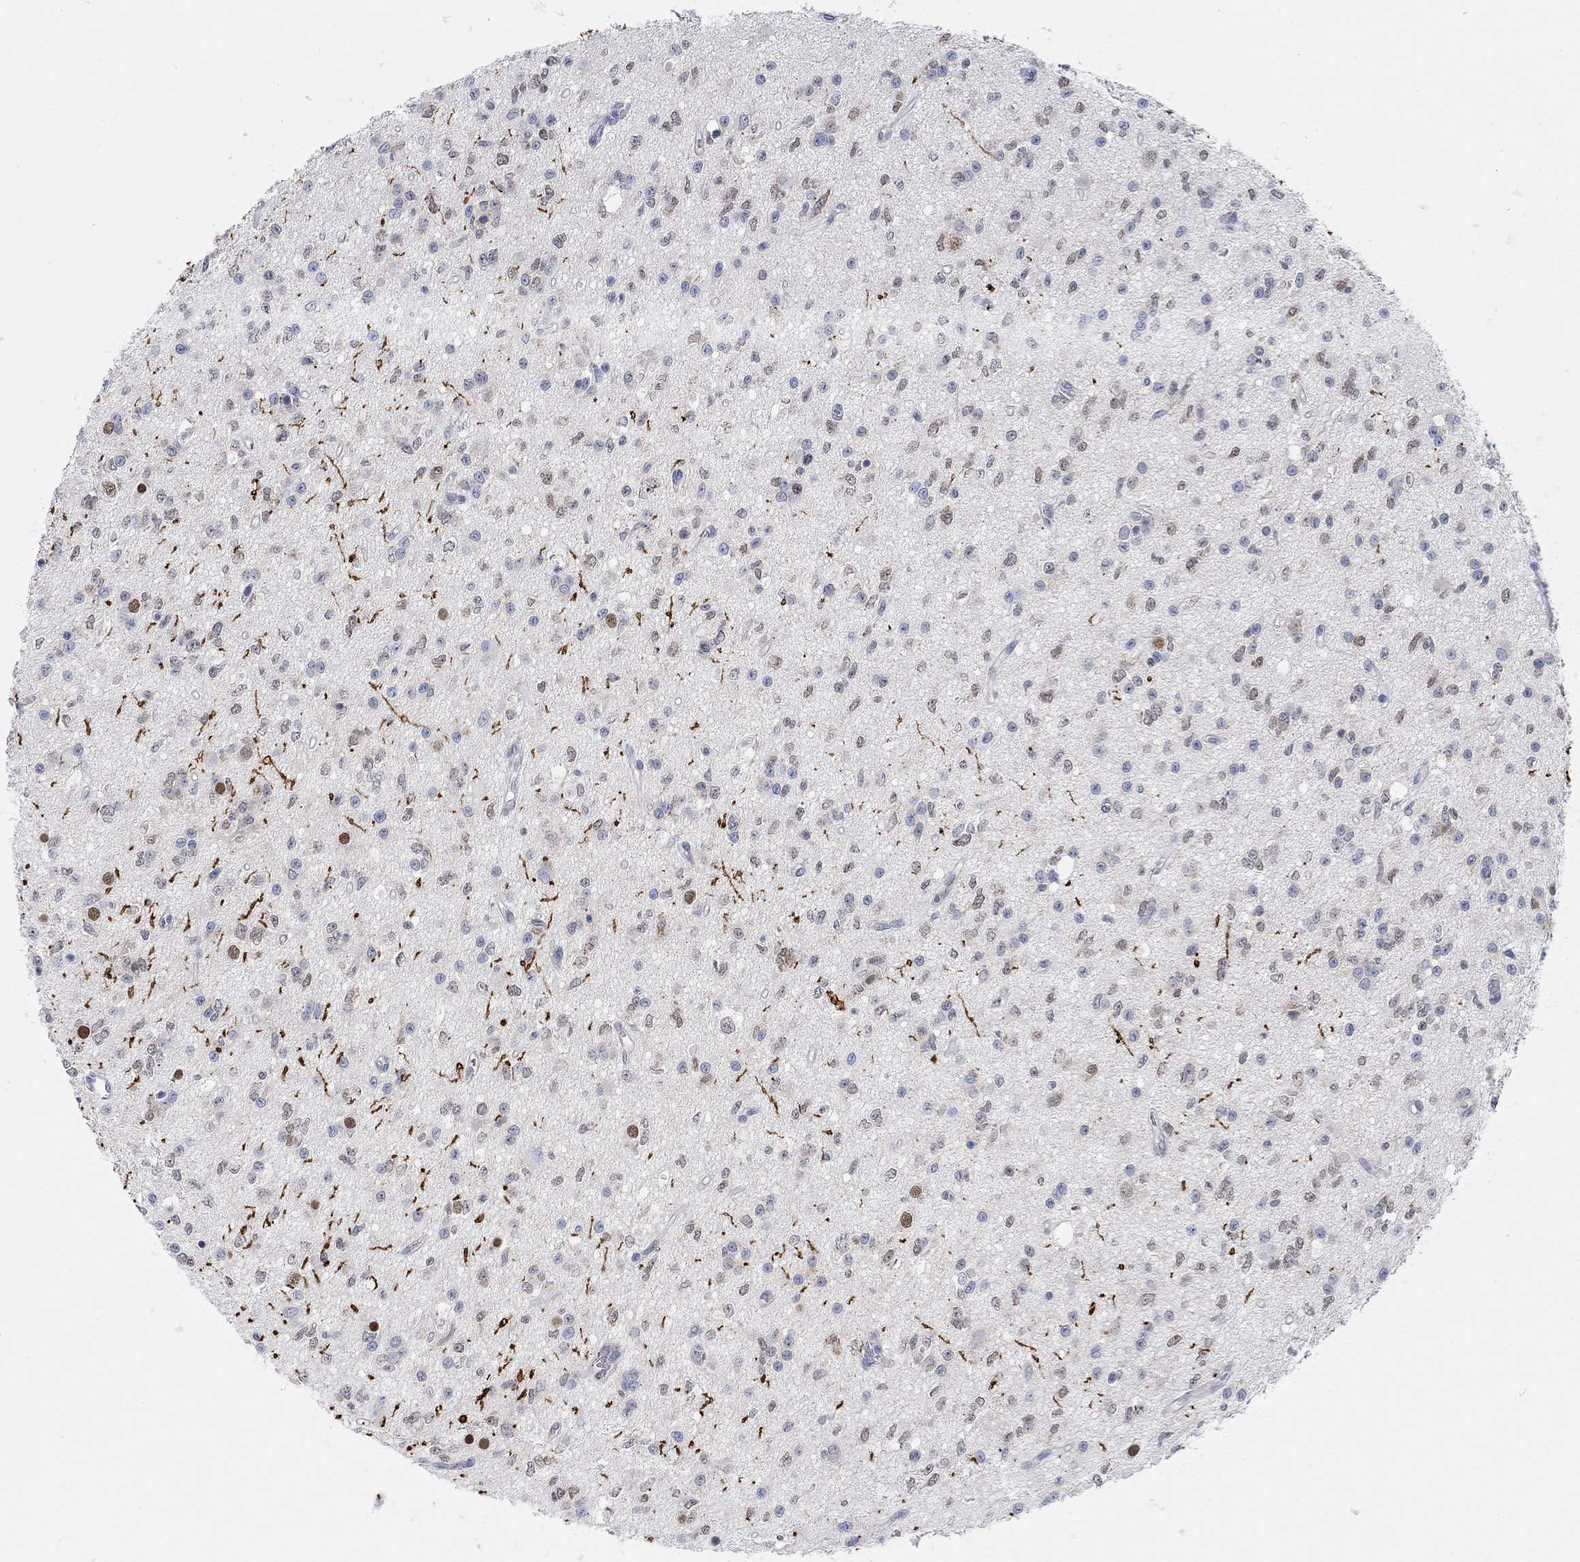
{"staining": {"intensity": "negative", "quantity": "none", "location": "none"}, "tissue": "glioma", "cell_type": "Tumor cells", "image_type": "cancer", "snomed": [{"axis": "morphology", "description": "Glioma, malignant, Low grade"}, {"axis": "topography", "description": "Brain"}], "caption": "Photomicrograph shows no protein positivity in tumor cells of glioma tissue.", "gene": "RIMS1", "patient": {"sex": "female", "age": 45}}